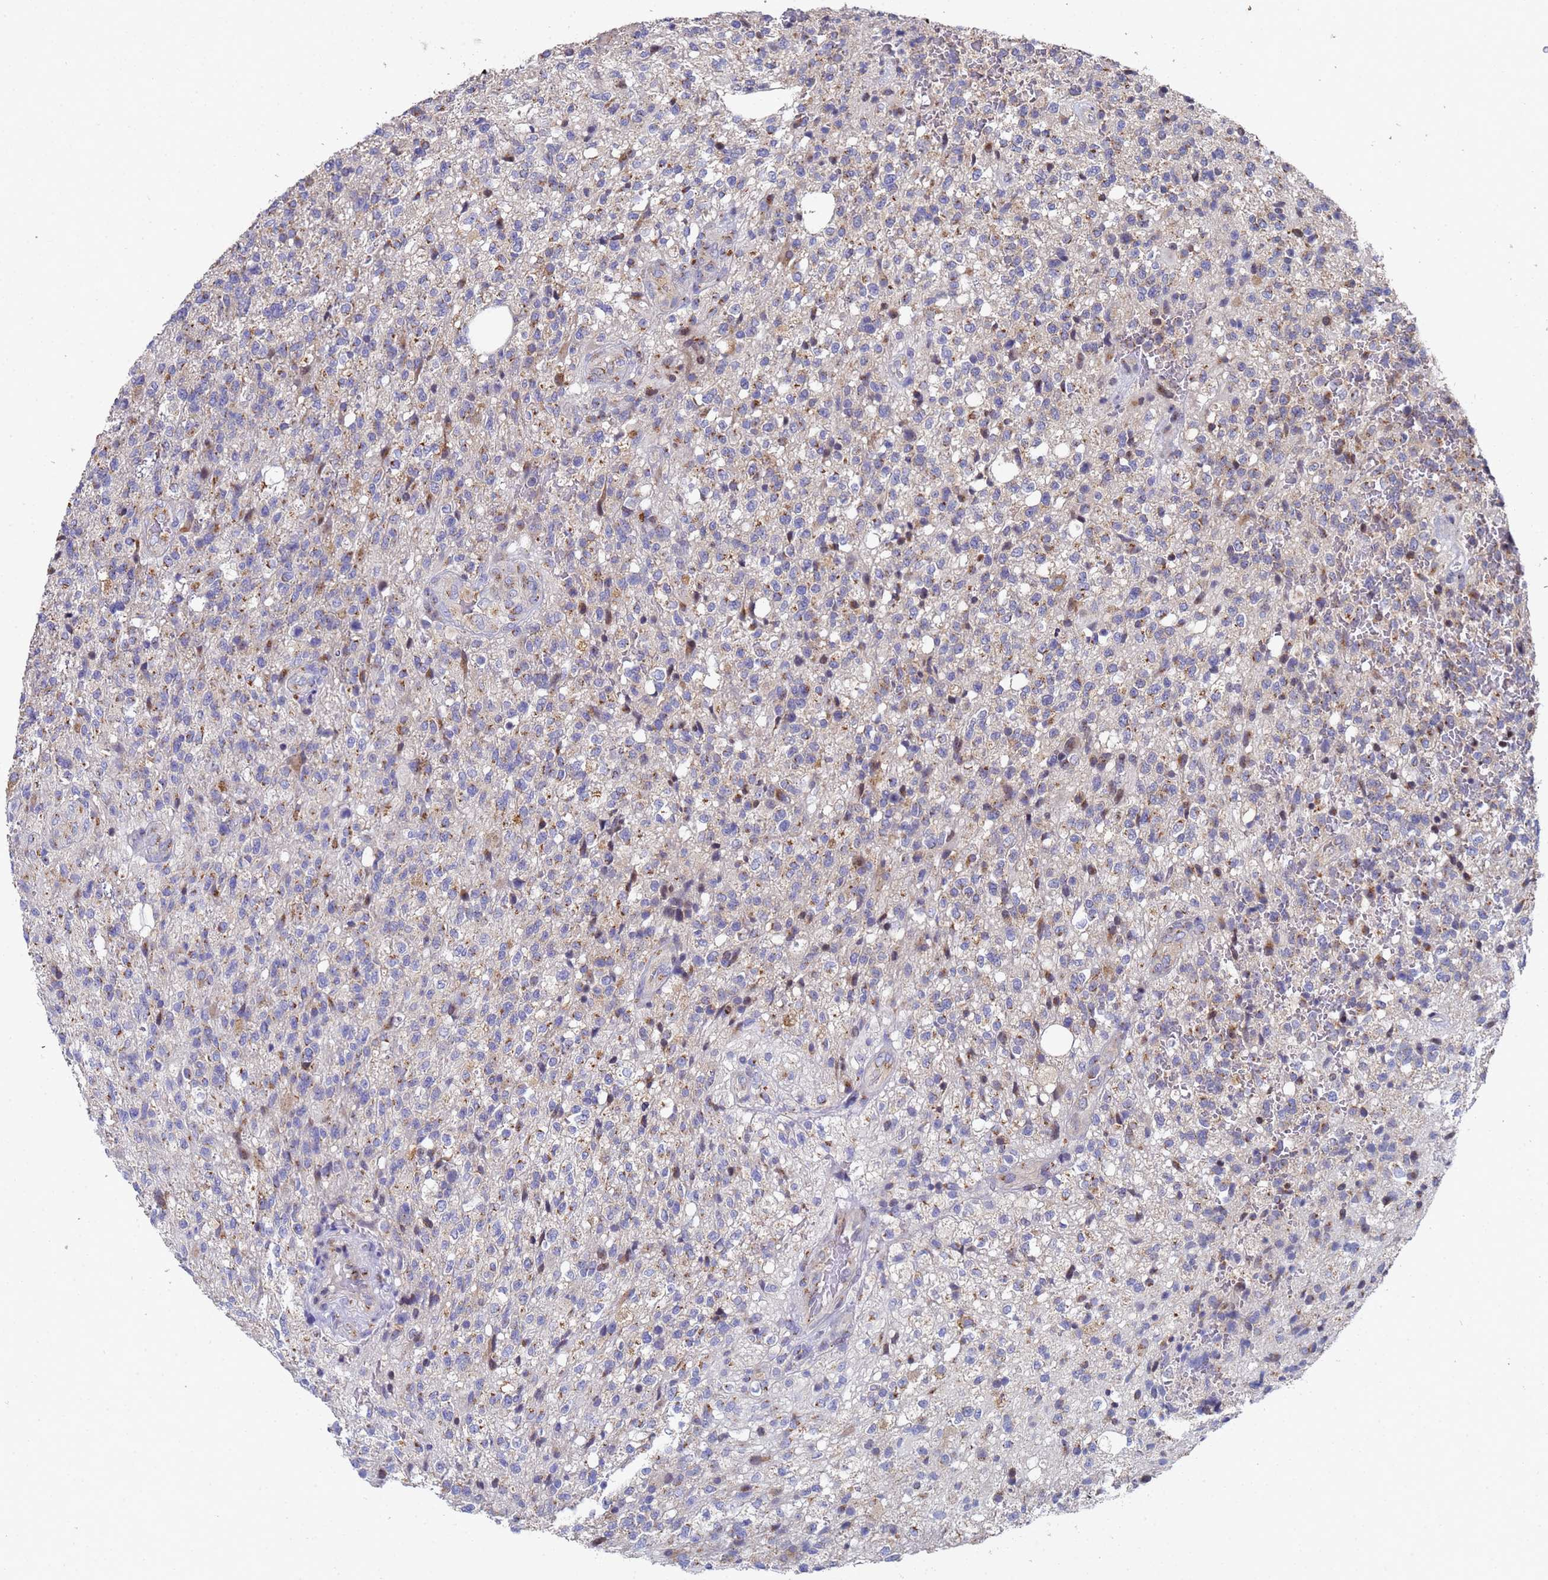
{"staining": {"intensity": "weak", "quantity": "<25%", "location": "cytoplasmic/membranous"}, "tissue": "glioma", "cell_type": "Tumor cells", "image_type": "cancer", "snomed": [{"axis": "morphology", "description": "Glioma, malignant, High grade"}, {"axis": "topography", "description": "Brain"}], "caption": "Image shows no protein positivity in tumor cells of glioma tissue.", "gene": "NSUN6", "patient": {"sex": "male", "age": 56}}